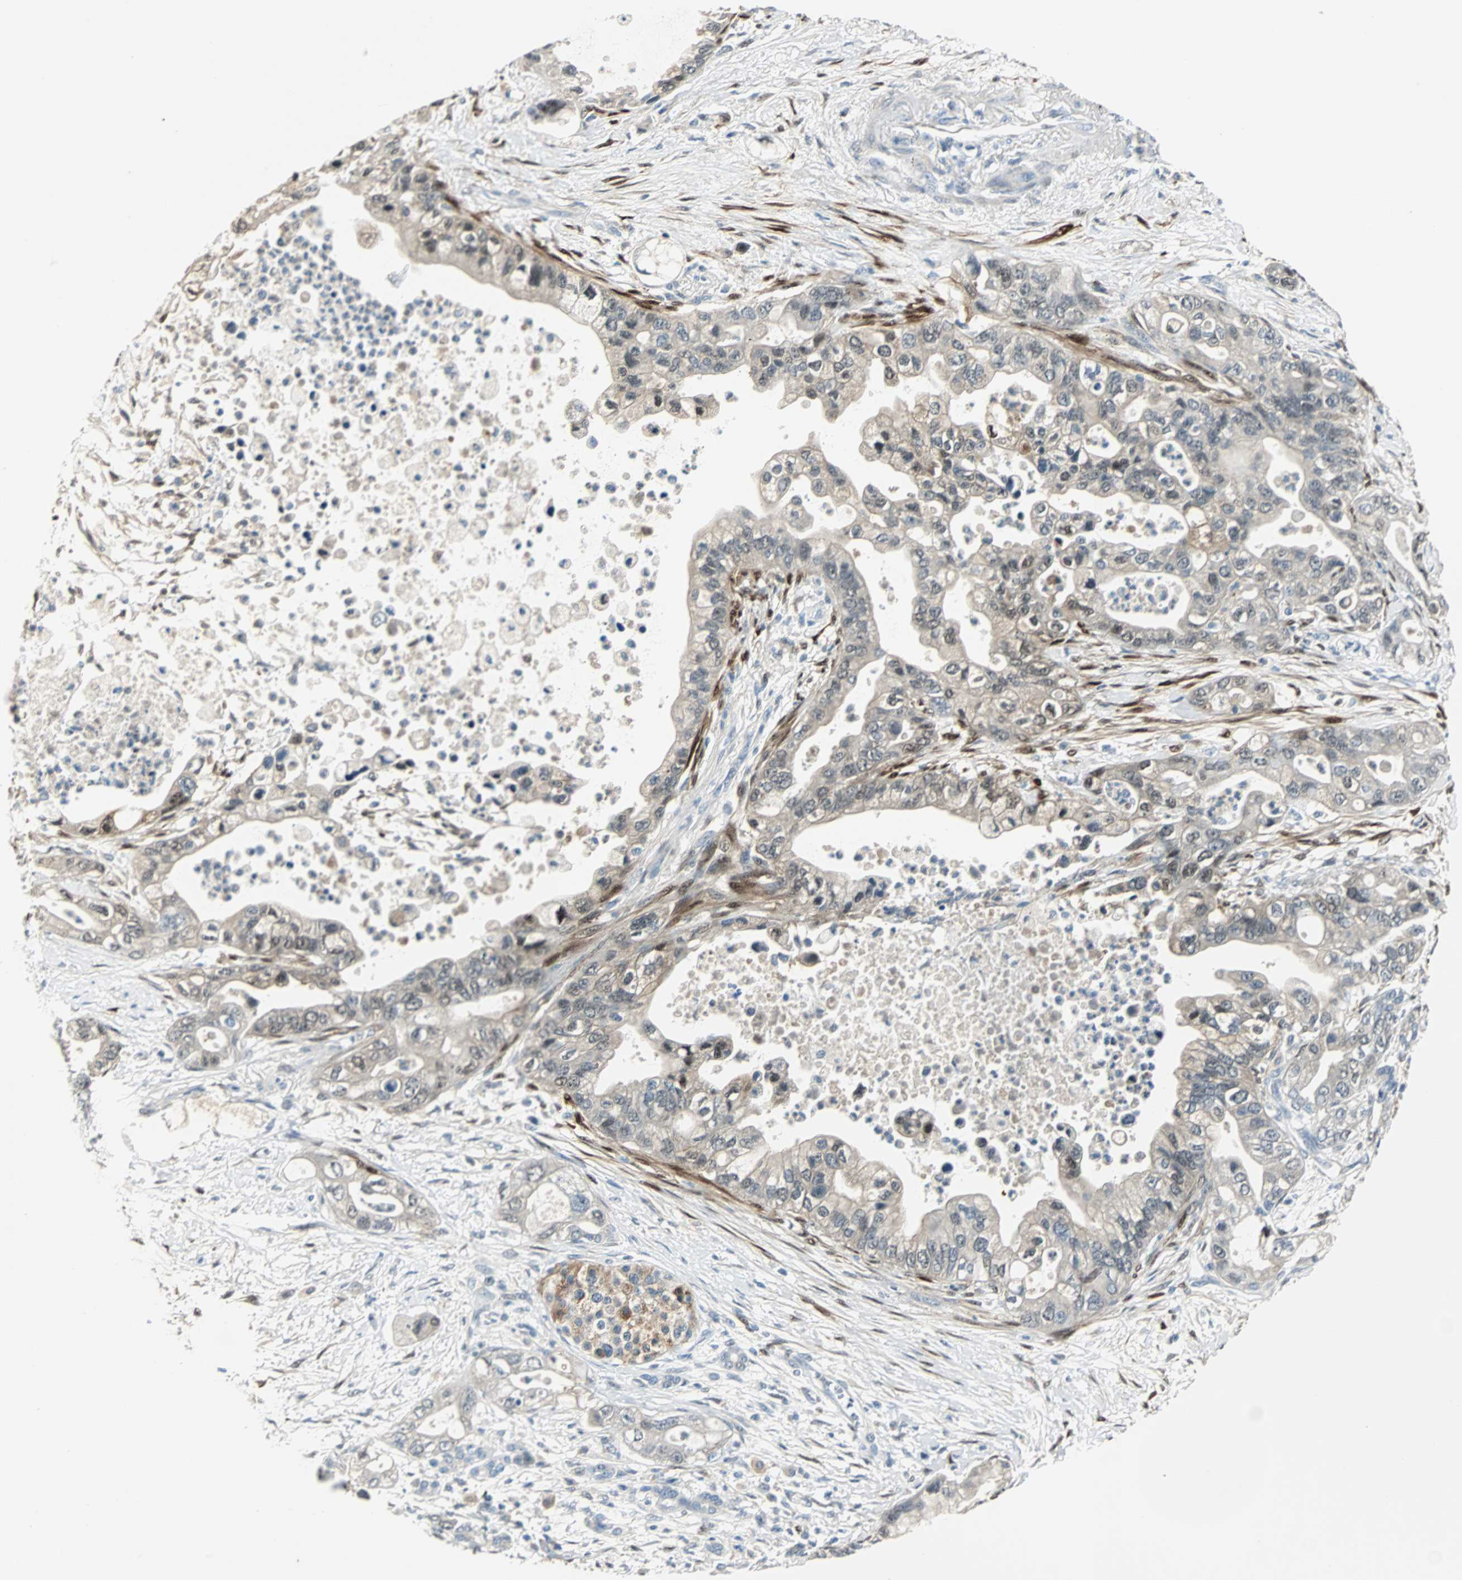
{"staining": {"intensity": "weak", "quantity": "25%-75%", "location": "cytoplasmic/membranous,nuclear"}, "tissue": "pancreatic cancer", "cell_type": "Tumor cells", "image_type": "cancer", "snomed": [{"axis": "morphology", "description": "Adenocarcinoma, NOS"}, {"axis": "topography", "description": "Pancreas"}], "caption": "High-magnification brightfield microscopy of pancreatic adenocarcinoma stained with DAB (3,3'-diaminobenzidine) (brown) and counterstained with hematoxylin (blue). tumor cells exhibit weak cytoplasmic/membranous and nuclear positivity is appreciated in about25%-75% of cells.", "gene": "FHL2", "patient": {"sex": "male", "age": 70}}